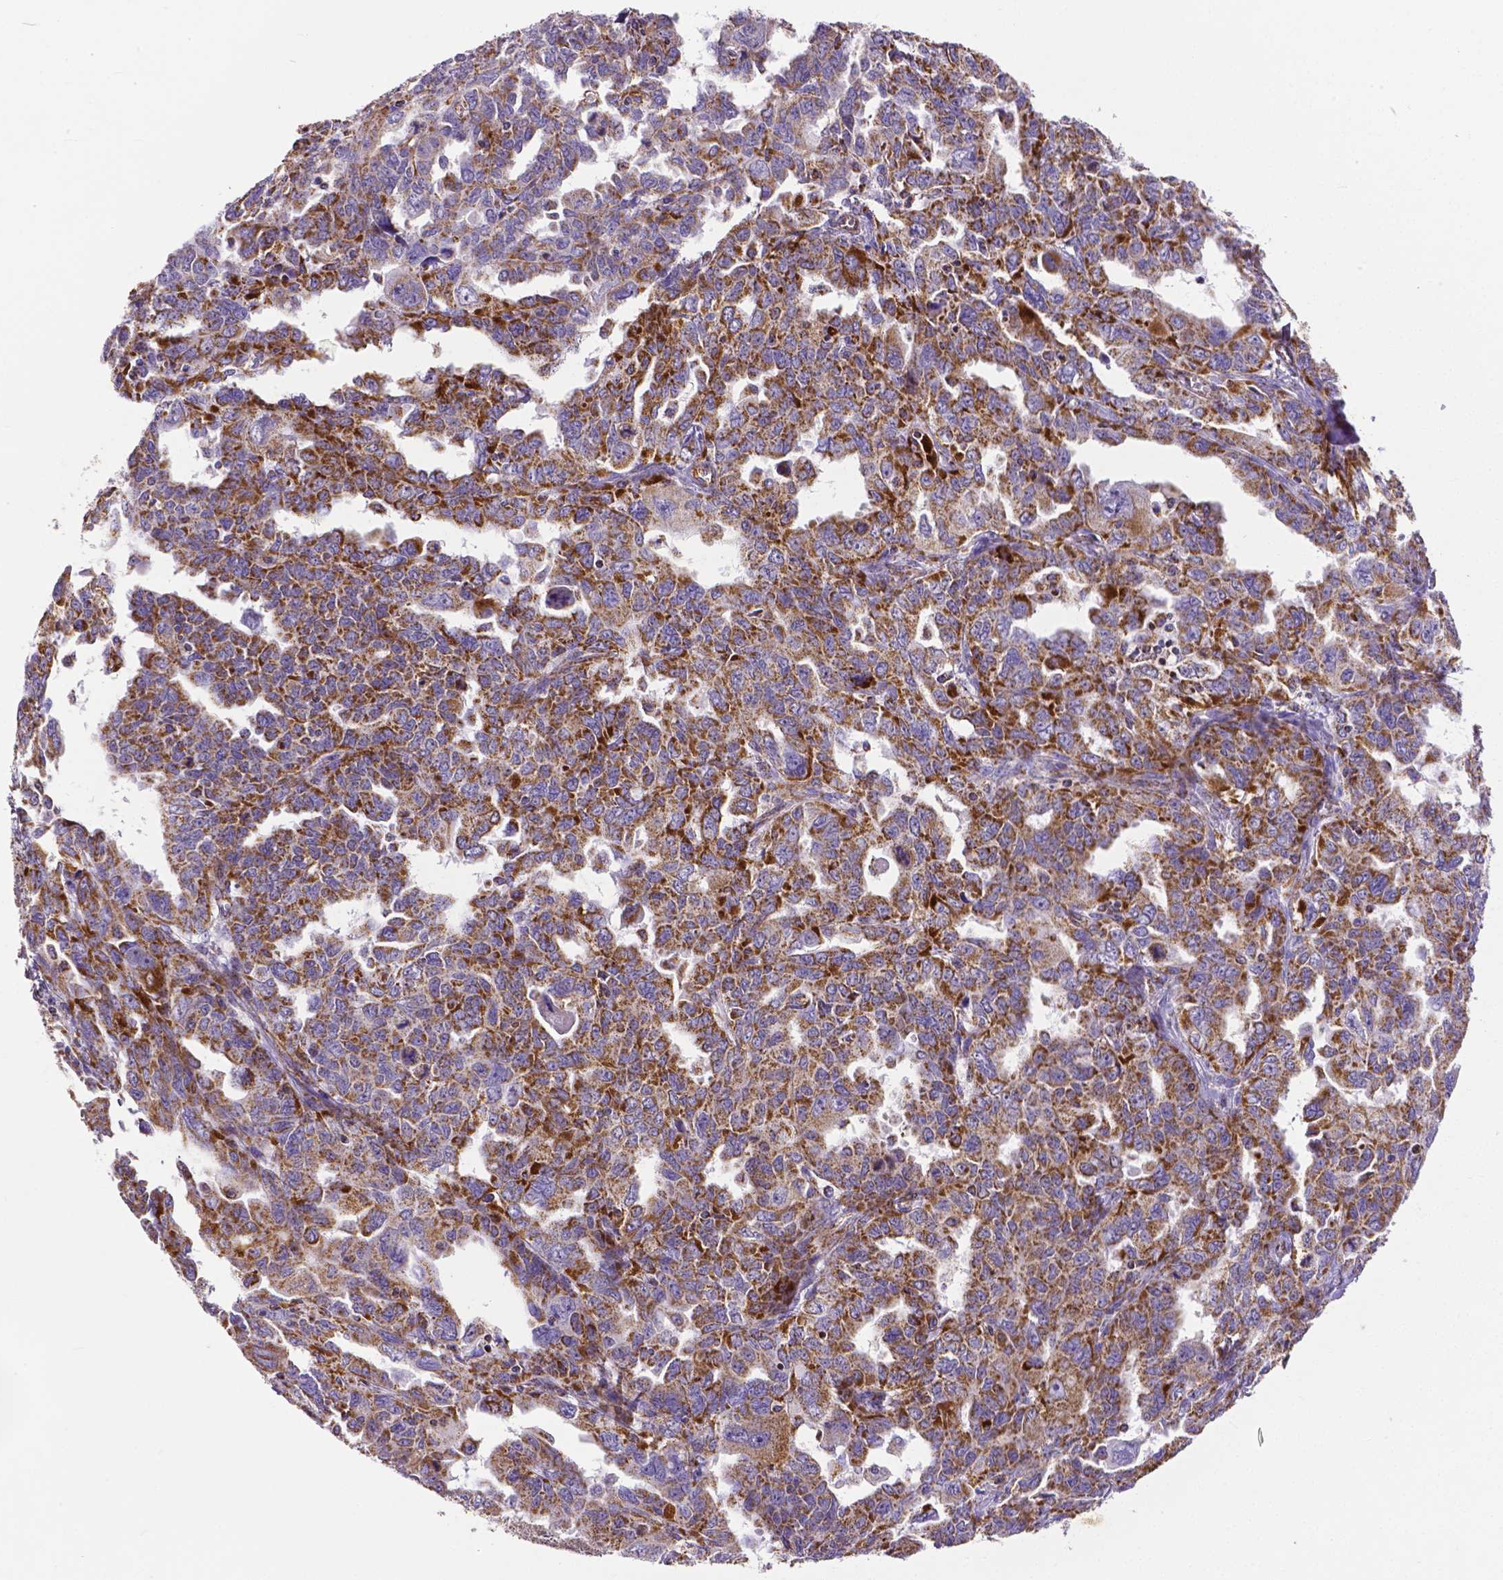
{"staining": {"intensity": "strong", "quantity": ">75%", "location": "cytoplasmic/membranous"}, "tissue": "ovarian cancer", "cell_type": "Tumor cells", "image_type": "cancer", "snomed": [{"axis": "morphology", "description": "Adenocarcinoma, NOS"}, {"axis": "morphology", "description": "Carcinoma, endometroid"}, {"axis": "topography", "description": "Ovary"}], "caption": "Ovarian adenocarcinoma stained with a brown dye demonstrates strong cytoplasmic/membranous positive expression in about >75% of tumor cells.", "gene": "MACC1", "patient": {"sex": "female", "age": 72}}